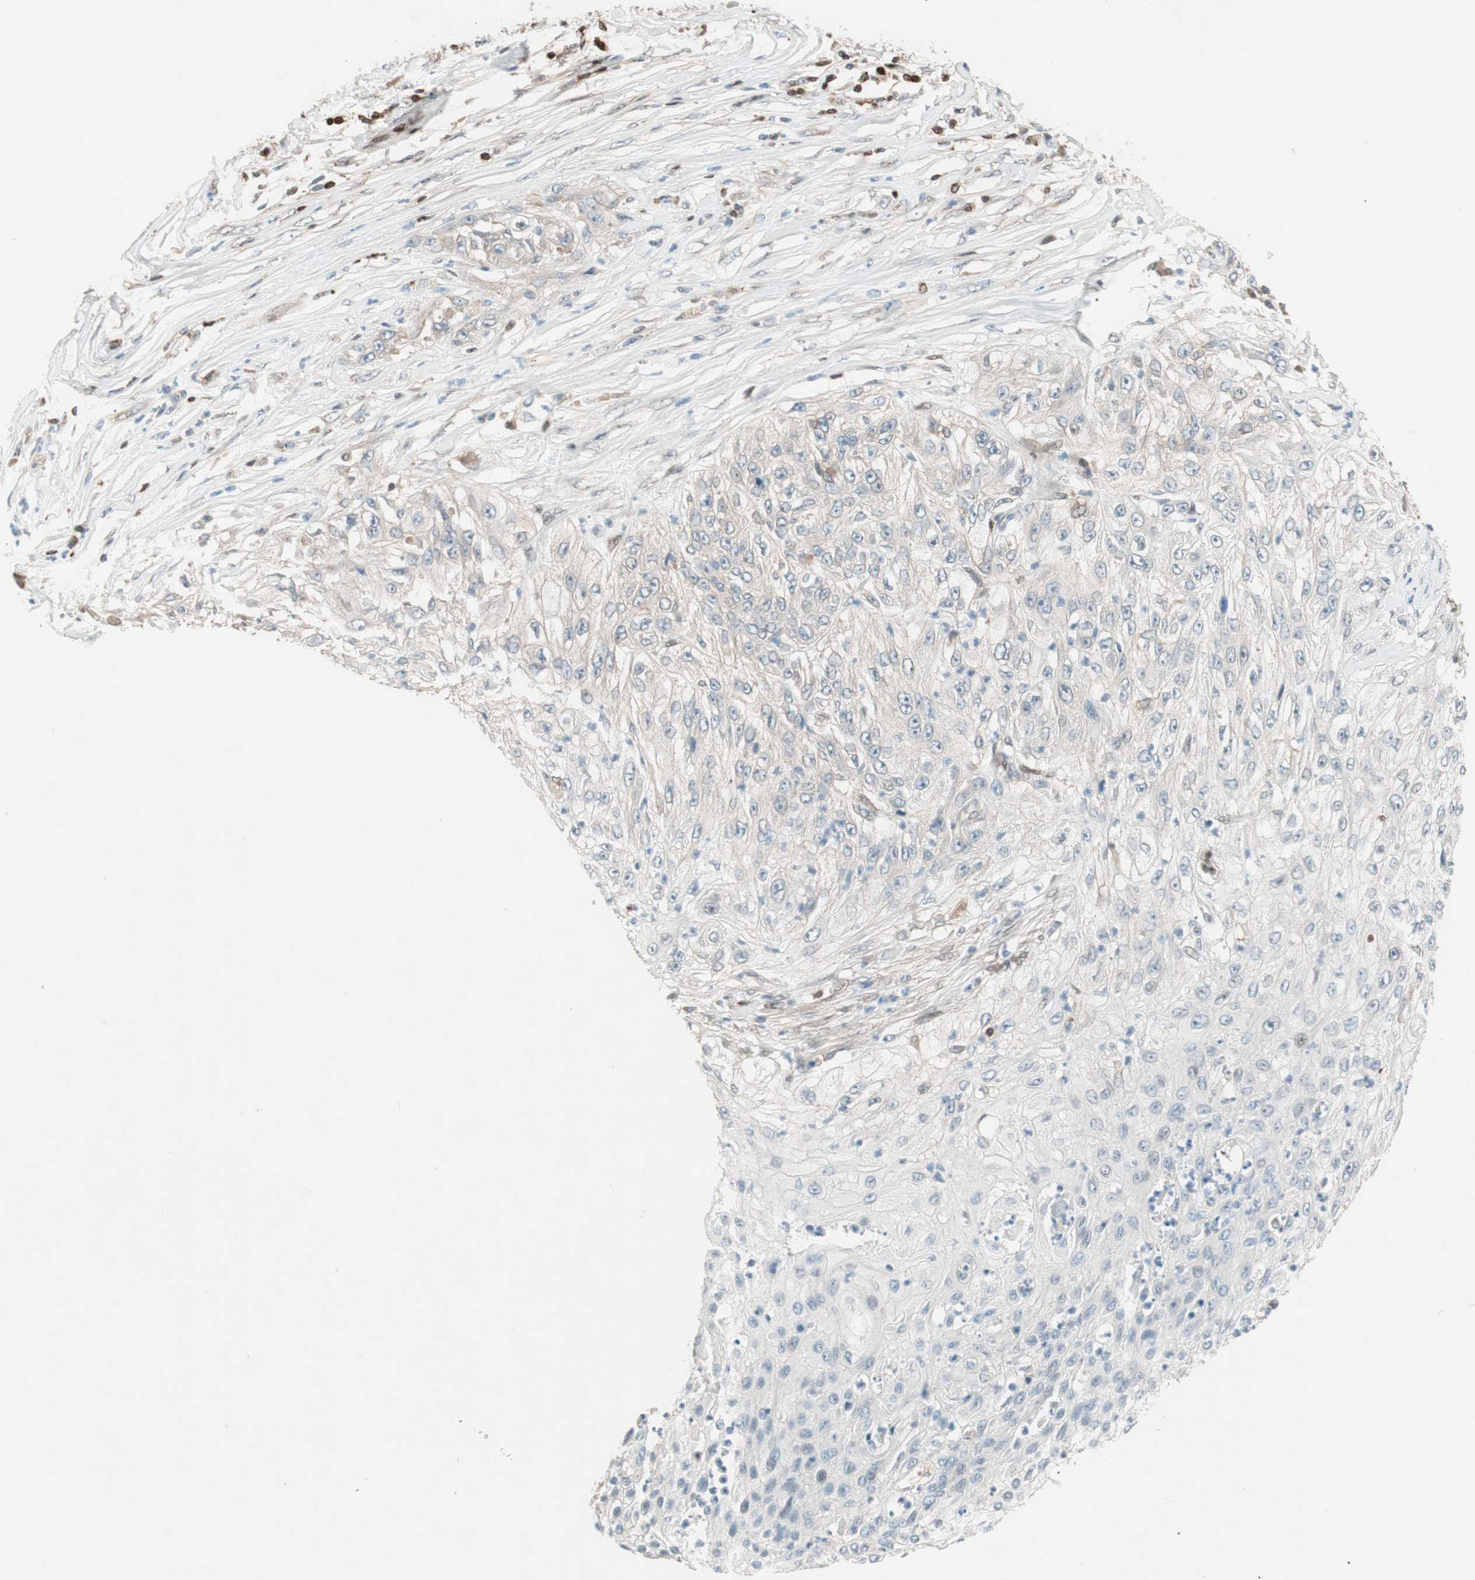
{"staining": {"intensity": "negative", "quantity": "none", "location": "none"}, "tissue": "lung cancer", "cell_type": "Tumor cells", "image_type": "cancer", "snomed": [{"axis": "morphology", "description": "Inflammation, NOS"}, {"axis": "morphology", "description": "Squamous cell carcinoma, NOS"}, {"axis": "topography", "description": "Lymph node"}, {"axis": "topography", "description": "Soft tissue"}, {"axis": "topography", "description": "Lung"}], "caption": "IHC micrograph of neoplastic tissue: squamous cell carcinoma (lung) stained with DAB (3,3'-diaminobenzidine) reveals no significant protein expression in tumor cells.", "gene": "BIN1", "patient": {"sex": "male", "age": 66}}